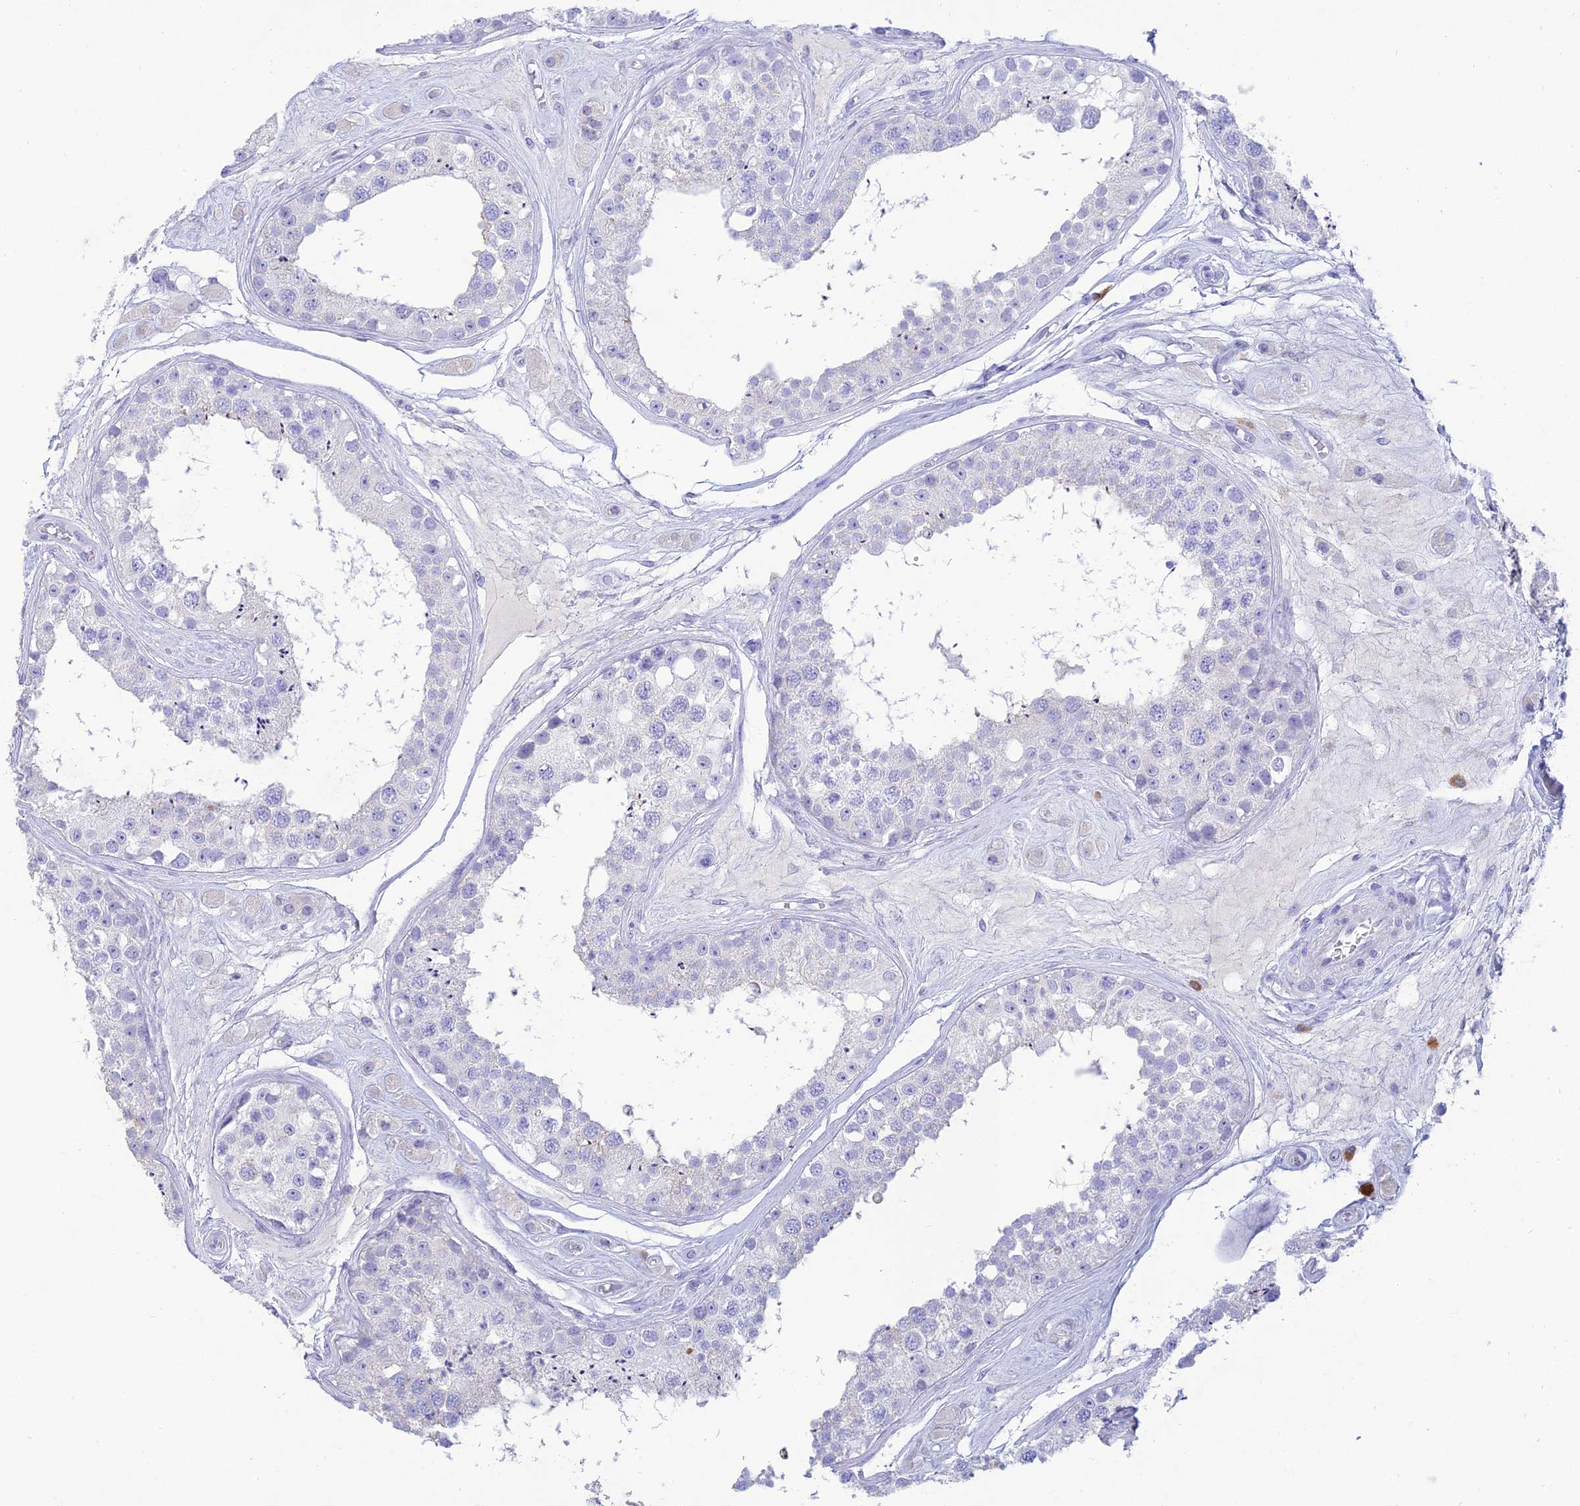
{"staining": {"intensity": "negative", "quantity": "none", "location": "none"}, "tissue": "testis", "cell_type": "Cells in seminiferous ducts", "image_type": "normal", "snomed": [{"axis": "morphology", "description": "Normal tissue, NOS"}, {"axis": "topography", "description": "Testis"}], "caption": "This is a micrograph of immunohistochemistry staining of unremarkable testis, which shows no staining in cells in seminiferous ducts.", "gene": "MAL2", "patient": {"sex": "male", "age": 25}}